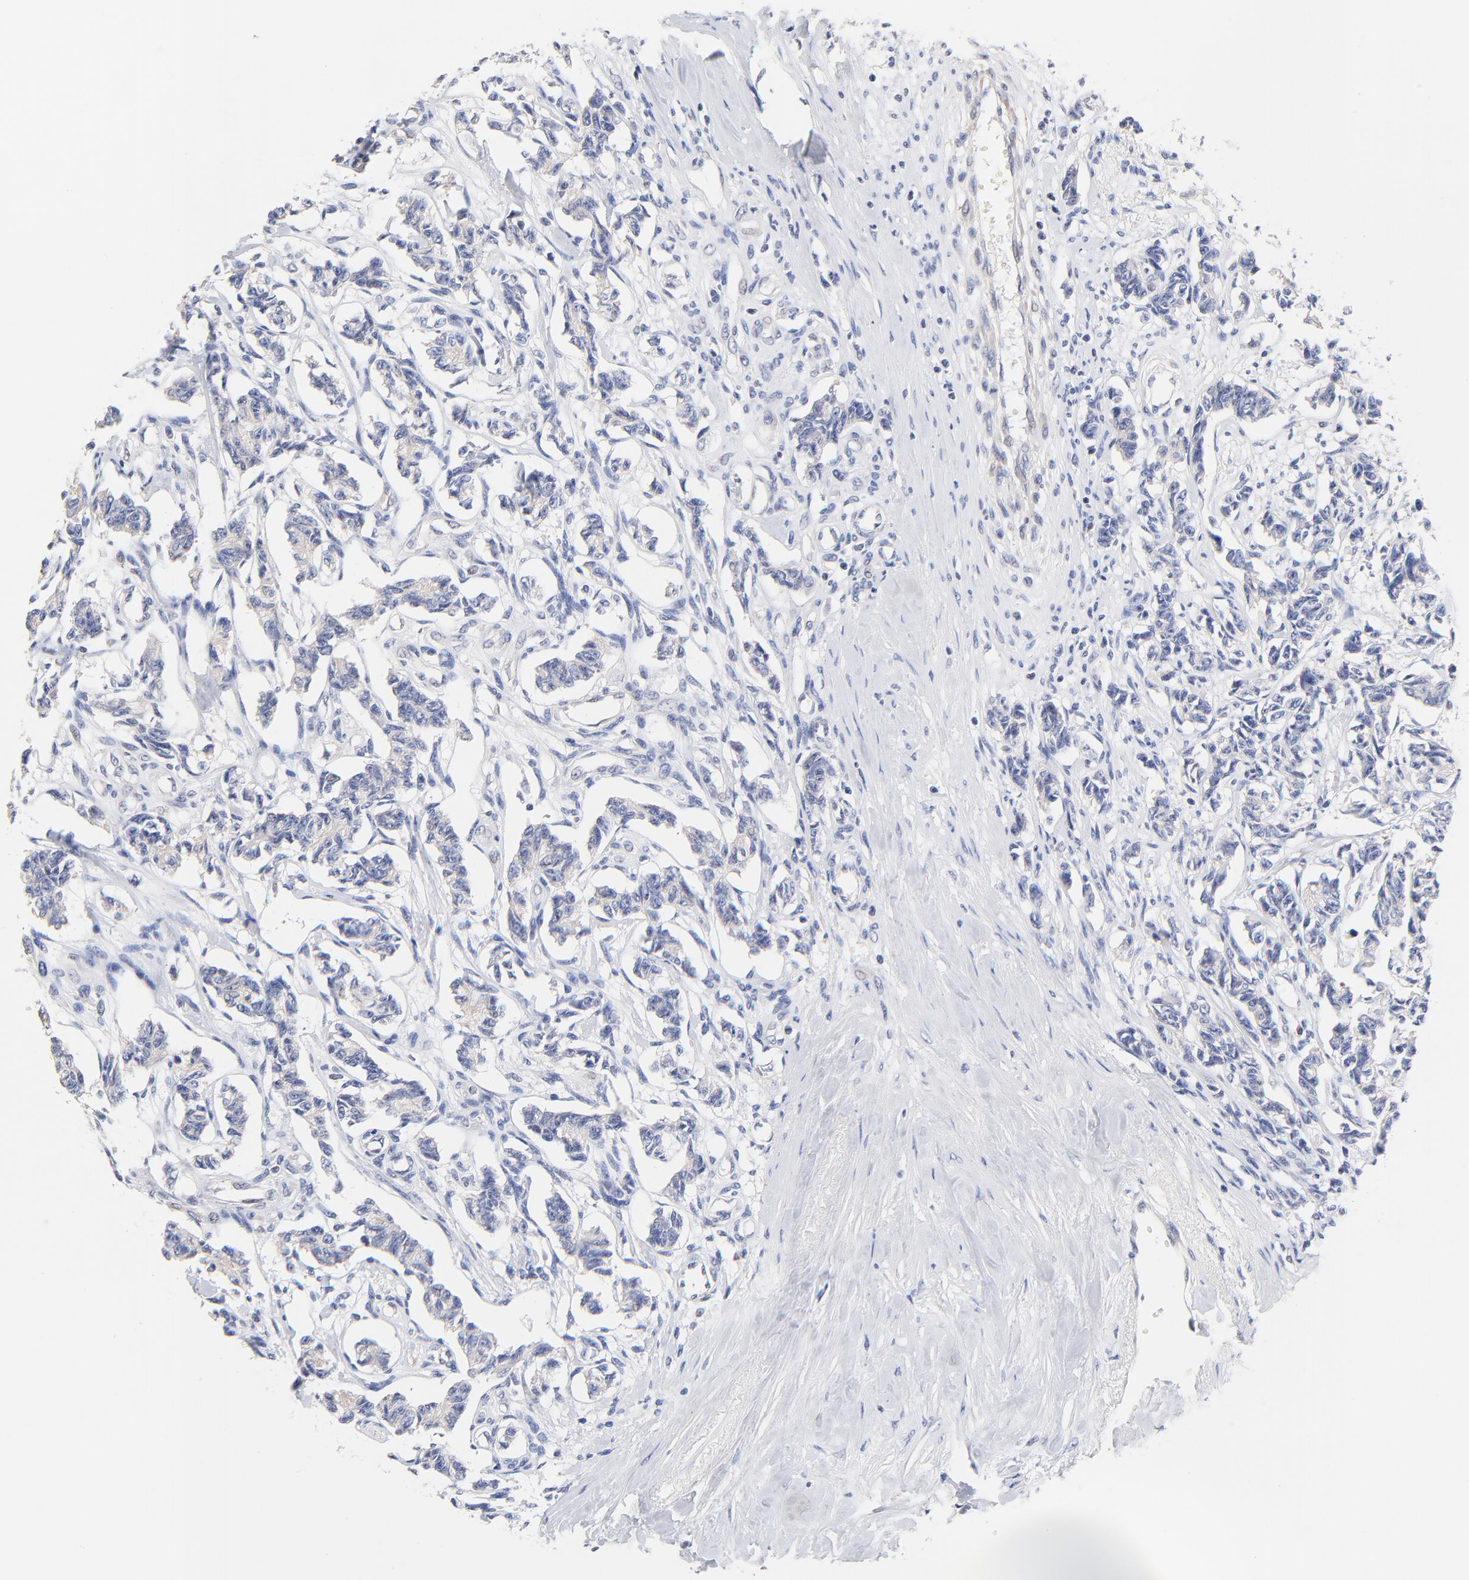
{"staining": {"intensity": "weak", "quantity": "<25%", "location": "cytoplasmic/membranous"}, "tissue": "renal cancer", "cell_type": "Tumor cells", "image_type": "cancer", "snomed": [{"axis": "morphology", "description": "Carcinoid, malignant, NOS"}, {"axis": "topography", "description": "Kidney"}], "caption": "Protein analysis of renal carcinoid (malignant) reveals no significant staining in tumor cells.", "gene": "TWNK", "patient": {"sex": "female", "age": 41}}